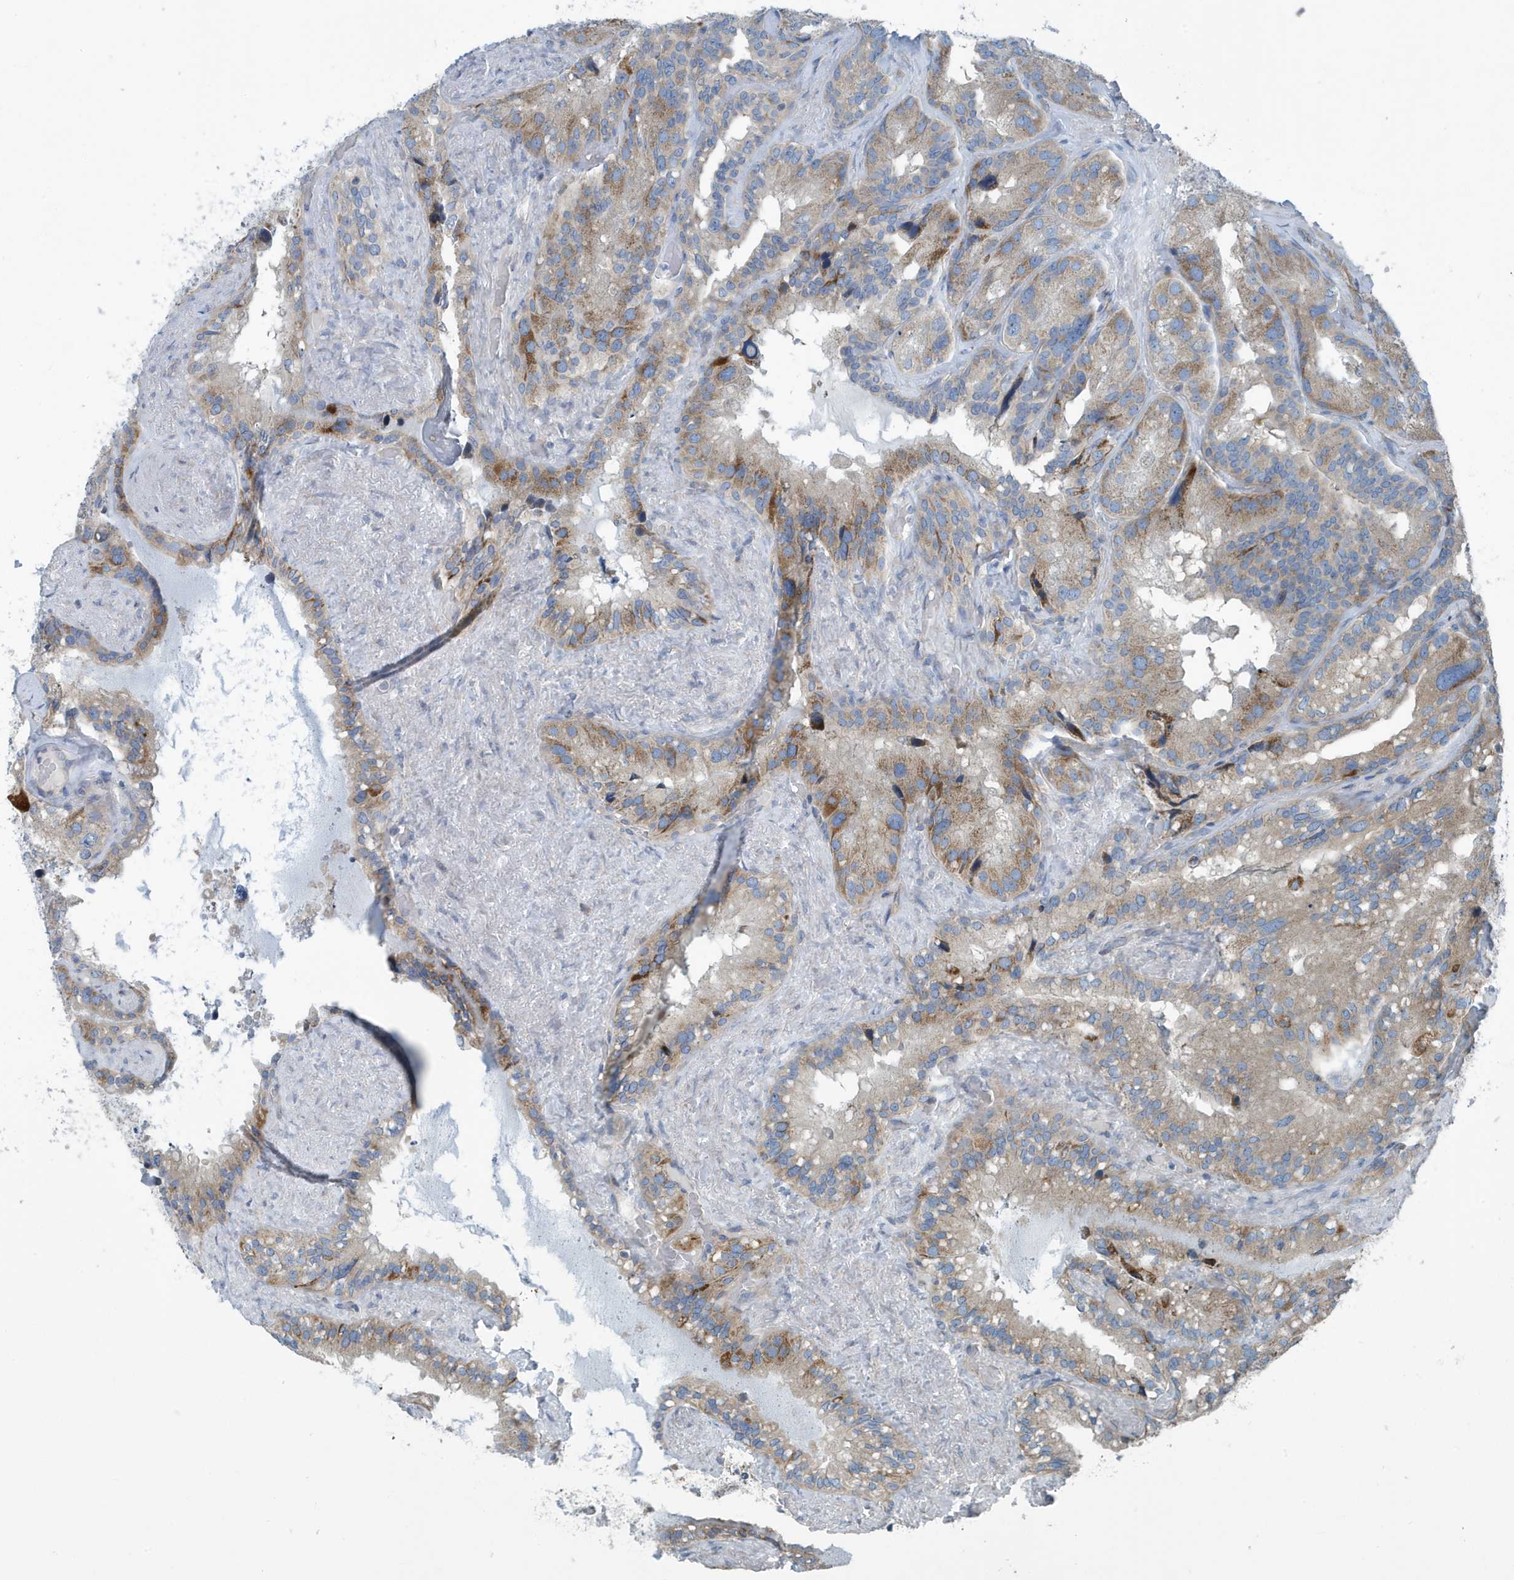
{"staining": {"intensity": "moderate", "quantity": "25%-75%", "location": "cytoplasmic/membranous"}, "tissue": "seminal vesicle", "cell_type": "Glandular cells", "image_type": "normal", "snomed": [{"axis": "morphology", "description": "Normal tissue, NOS"}, {"axis": "topography", "description": "Prostate"}, {"axis": "topography", "description": "Seminal veicle"}], "caption": "Immunohistochemistry (IHC) histopathology image of unremarkable human seminal vesicle stained for a protein (brown), which shows medium levels of moderate cytoplasmic/membranous expression in about 25%-75% of glandular cells.", "gene": "PPM1M", "patient": {"sex": "male", "age": 68}}